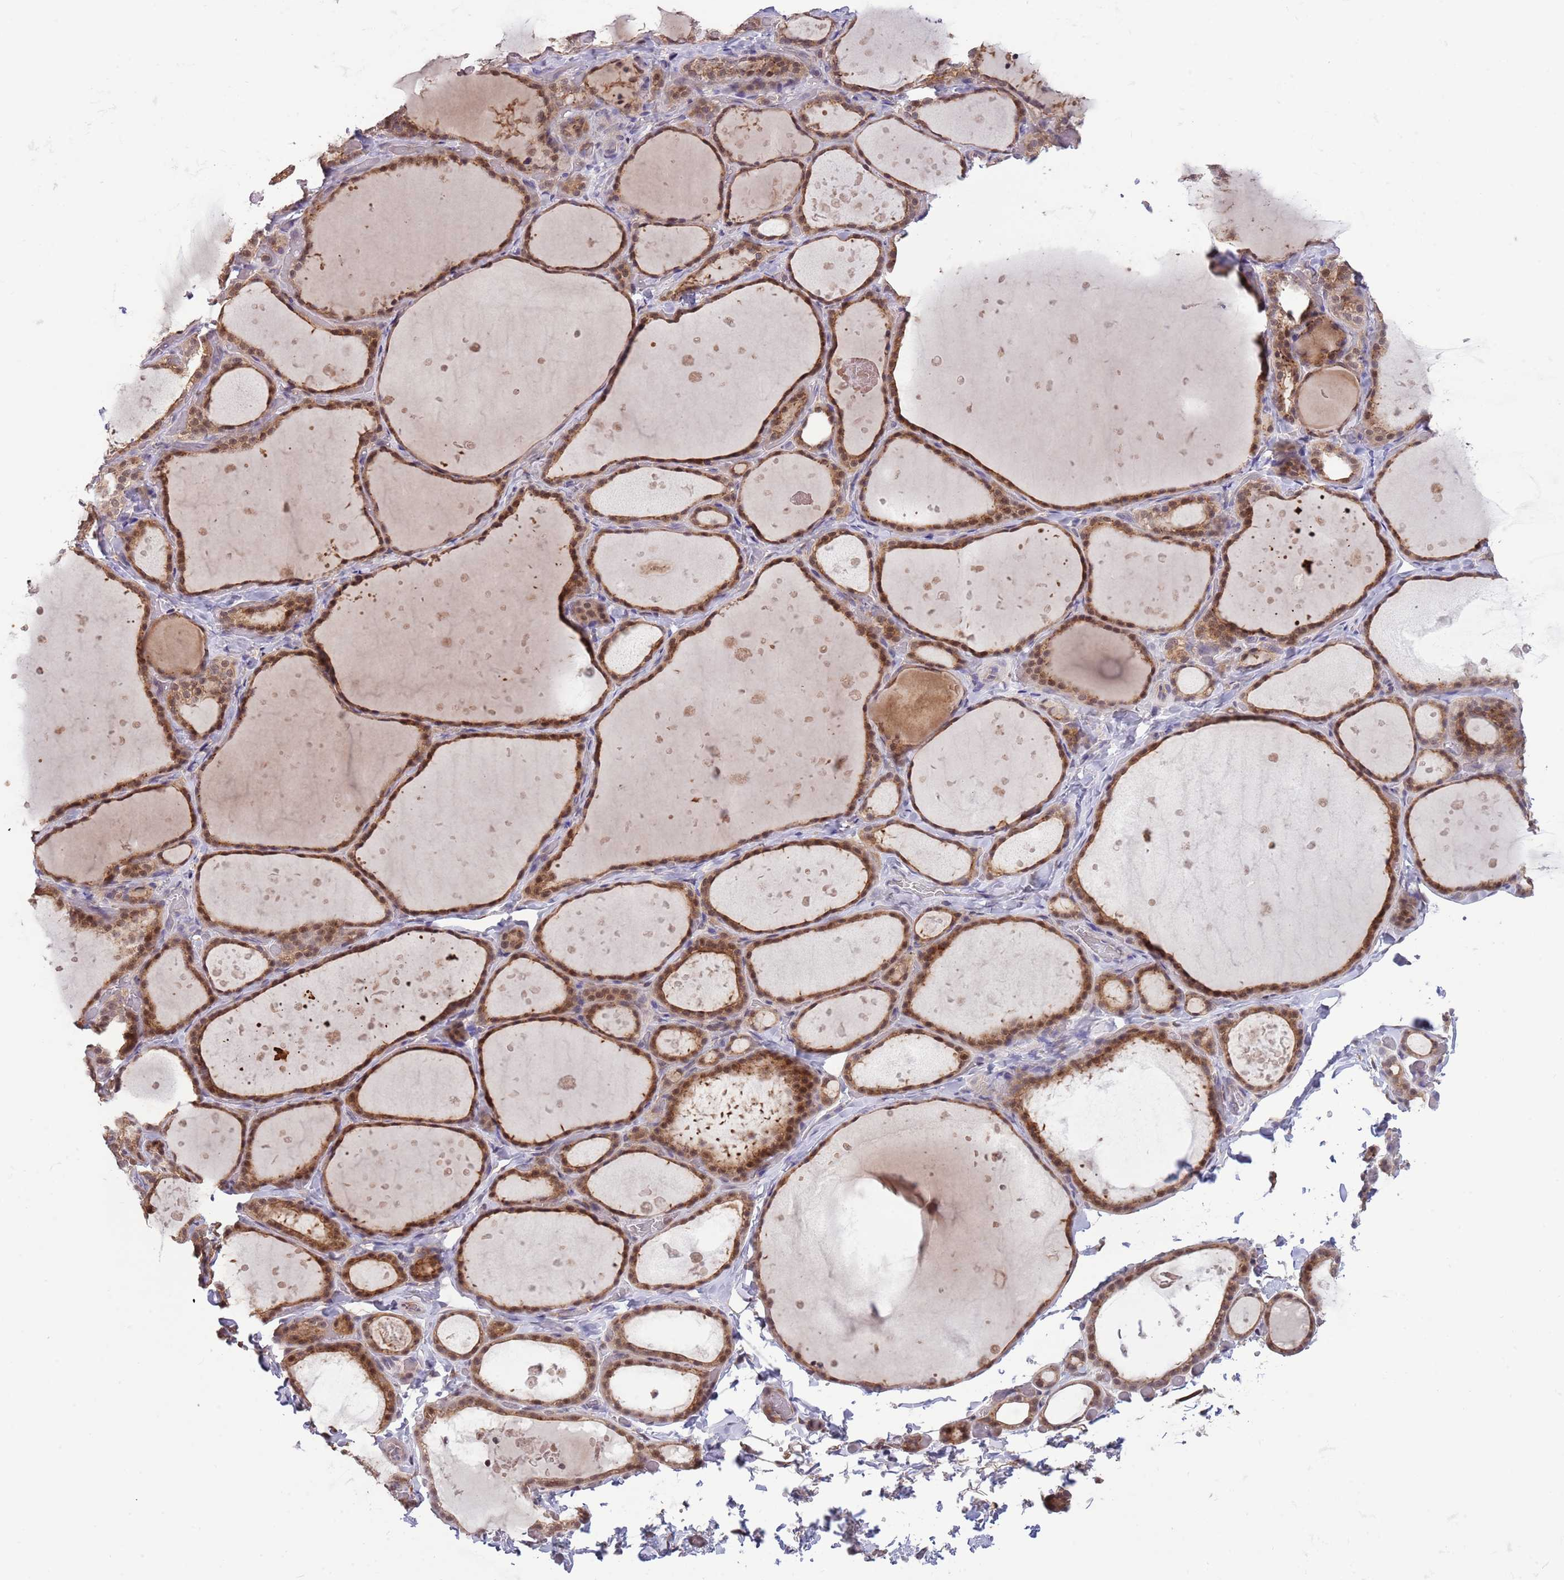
{"staining": {"intensity": "moderate", "quantity": ">75%", "location": "cytoplasmic/membranous,nuclear"}, "tissue": "thyroid gland", "cell_type": "Glandular cells", "image_type": "normal", "snomed": [{"axis": "morphology", "description": "Normal tissue, NOS"}, {"axis": "topography", "description": "Thyroid gland"}], "caption": "This is a micrograph of immunohistochemistry (IHC) staining of benign thyroid gland, which shows moderate expression in the cytoplasmic/membranous,nuclear of glandular cells.", "gene": "CCNJL", "patient": {"sex": "female", "age": 44}}